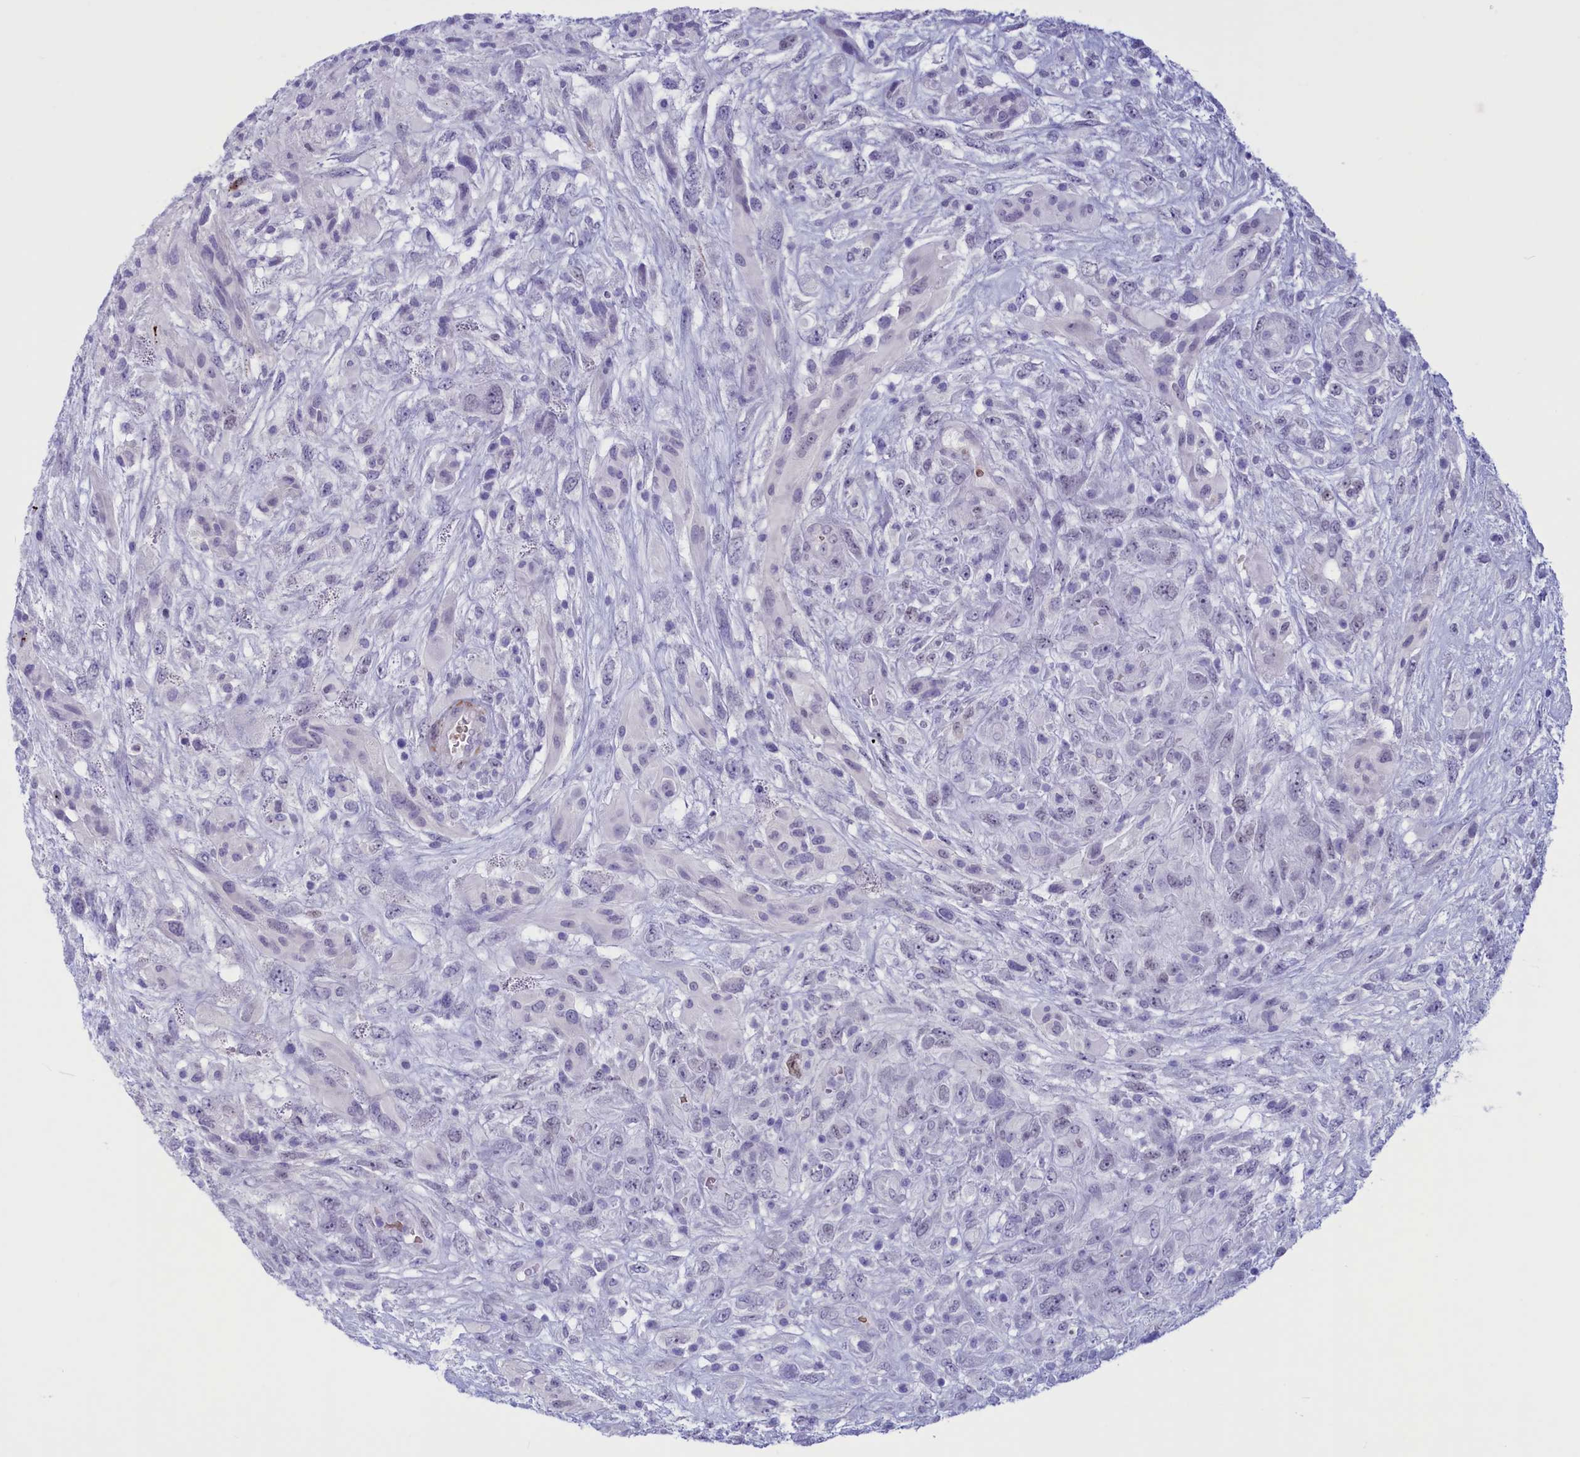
{"staining": {"intensity": "negative", "quantity": "none", "location": "none"}, "tissue": "glioma", "cell_type": "Tumor cells", "image_type": "cancer", "snomed": [{"axis": "morphology", "description": "Glioma, malignant, High grade"}, {"axis": "topography", "description": "Brain"}], "caption": "This is an immunohistochemistry micrograph of human malignant glioma (high-grade). There is no staining in tumor cells.", "gene": "GAPDHS", "patient": {"sex": "male", "age": 61}}